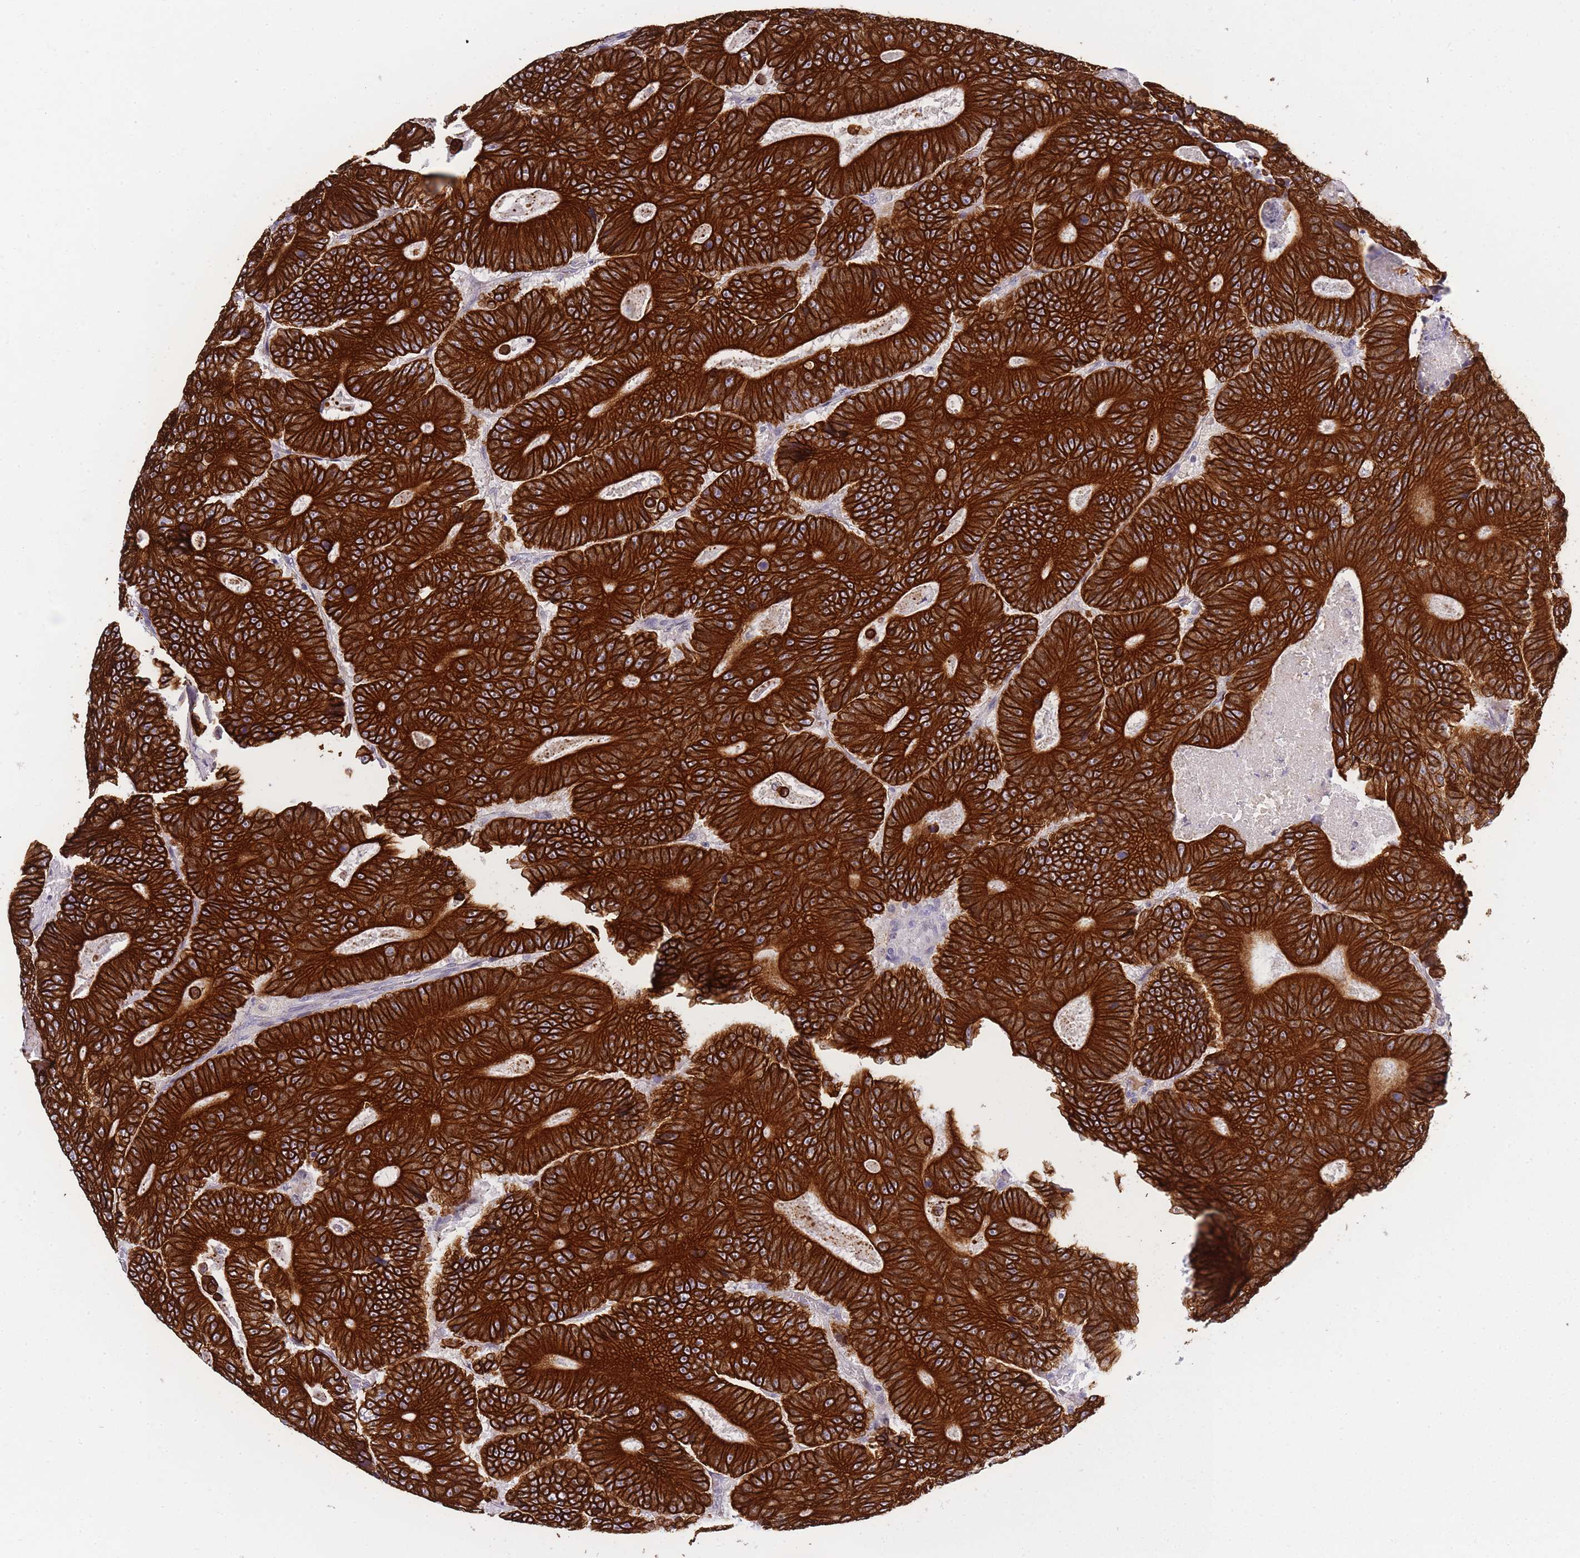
{"staining": {"intensity": "strong", "quantity": ">75%", "location": "cytoplasmic/membranous"}, "tissue": "colorectal cancer", "cell_type": "Tumor cells", "image_type": "cancer", "snomed": [{"axis": "morphology", "description": "Adenocarcinoma, NOS"}, {"axis": "topography", "description": "Colon"}], "caption": "The micrograph exhibits immunohistochemical staining of adenocarcinoma (colorectal). There is strong cytoplasmic/membranous staining is identified in about >75% of tumor cells.", "gene": "RADX", "patient": {"sex": "male", "age": 83}}